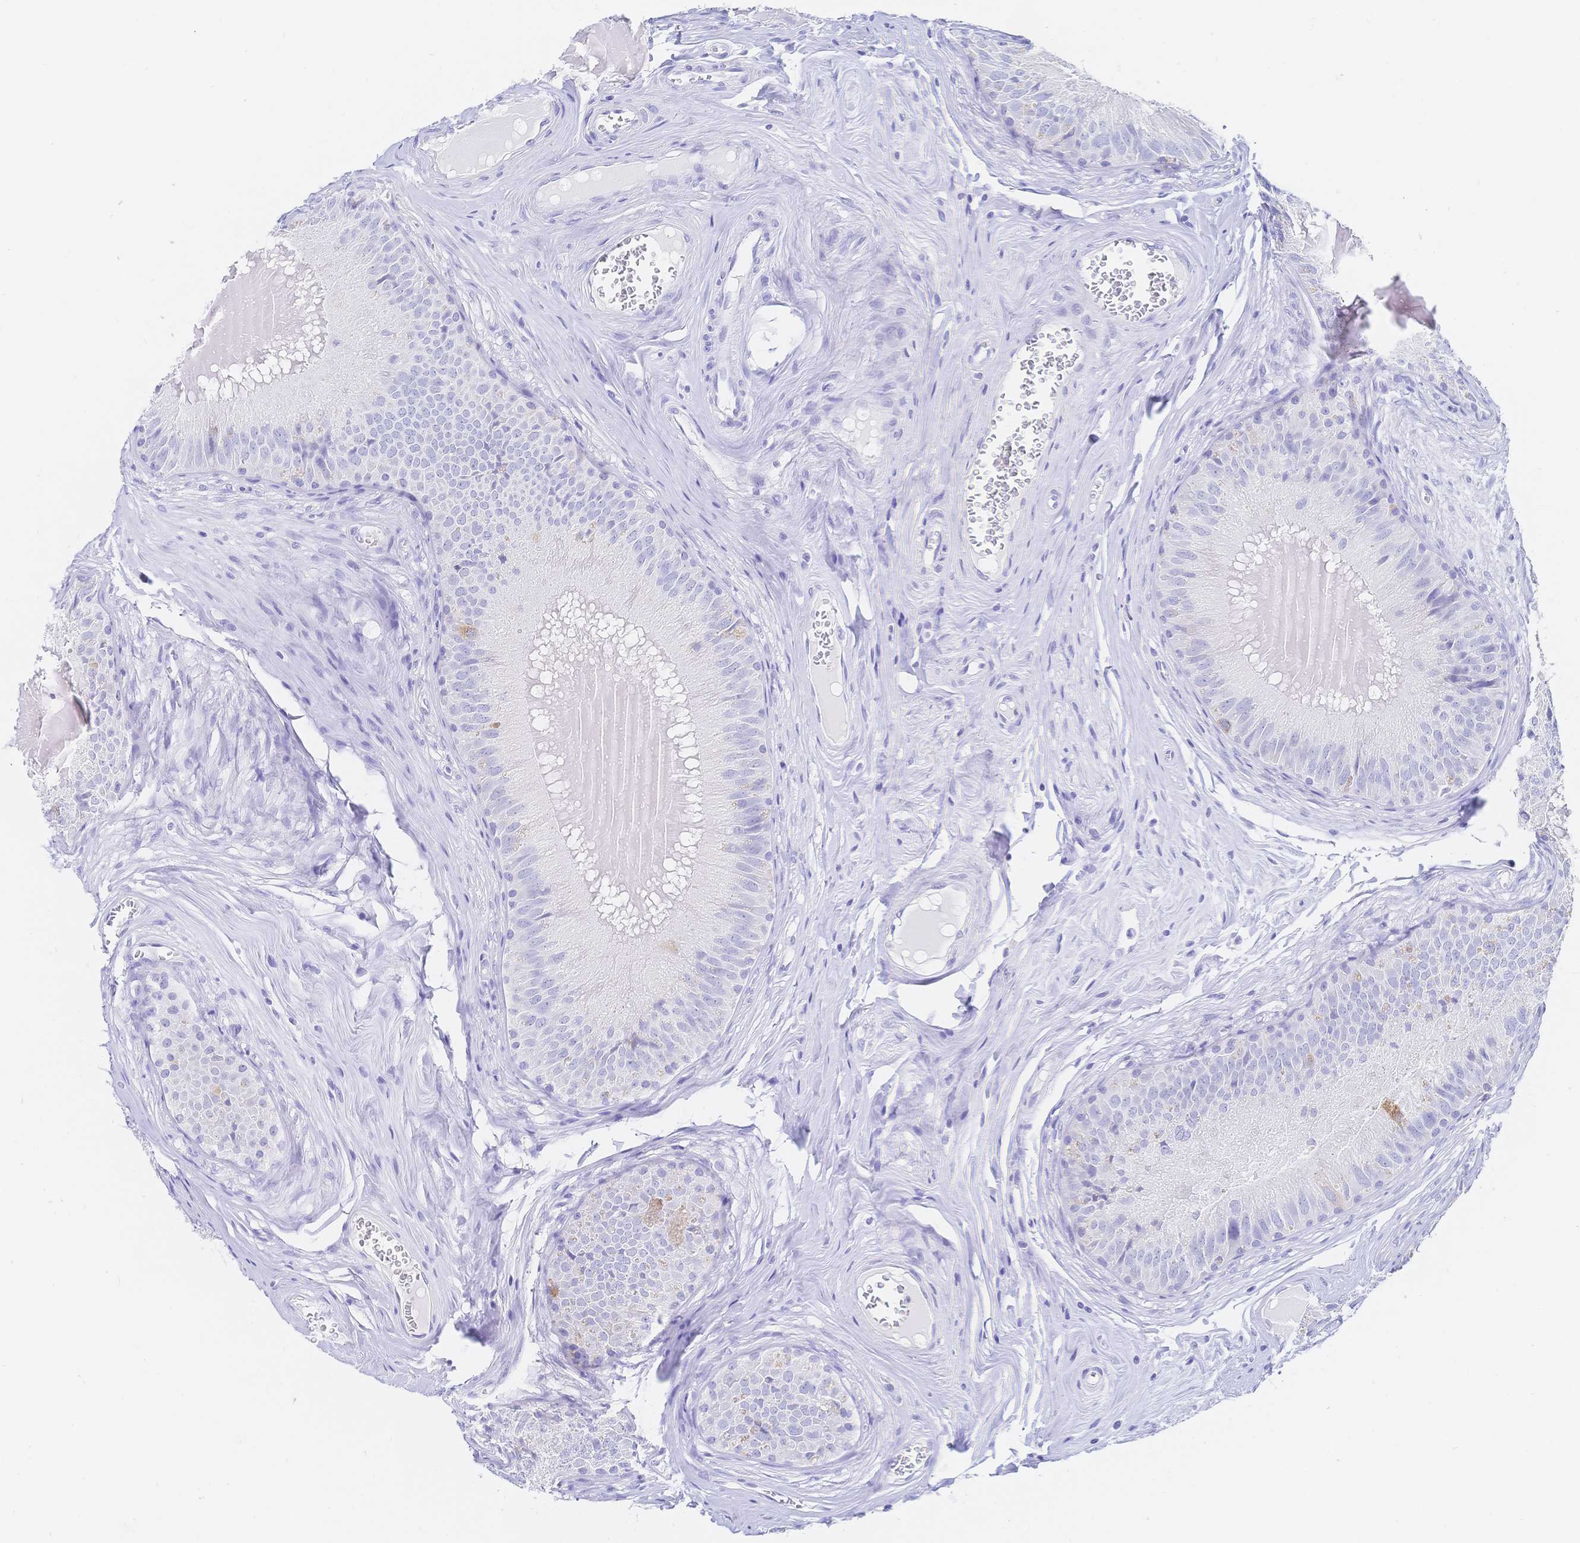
{"staining": {"intensity": "negative", "quantity": "none", "location": "none"}, "tissue": "epididymis", "cell_type": "Glandular cells", "image_type": "normal", "snomed": [{"axis": "morphology", "description": "Normal tissue, NOS"}, {"axis": "topography", "description": "Epididymis, spermatic cord, NOS"}], "caption": "Immunohistochemistry image of unremarkable epididymis: human epididymis stained with DAB reveals no significant protein expression in glandular cells. Brightfield microscopy of immunohistochemistry stained with DAB (brown) and hematoxylin (blue), captured at high magnification.", "gene": "RRM1", "patient": {"sex": "male", "age": 39}}